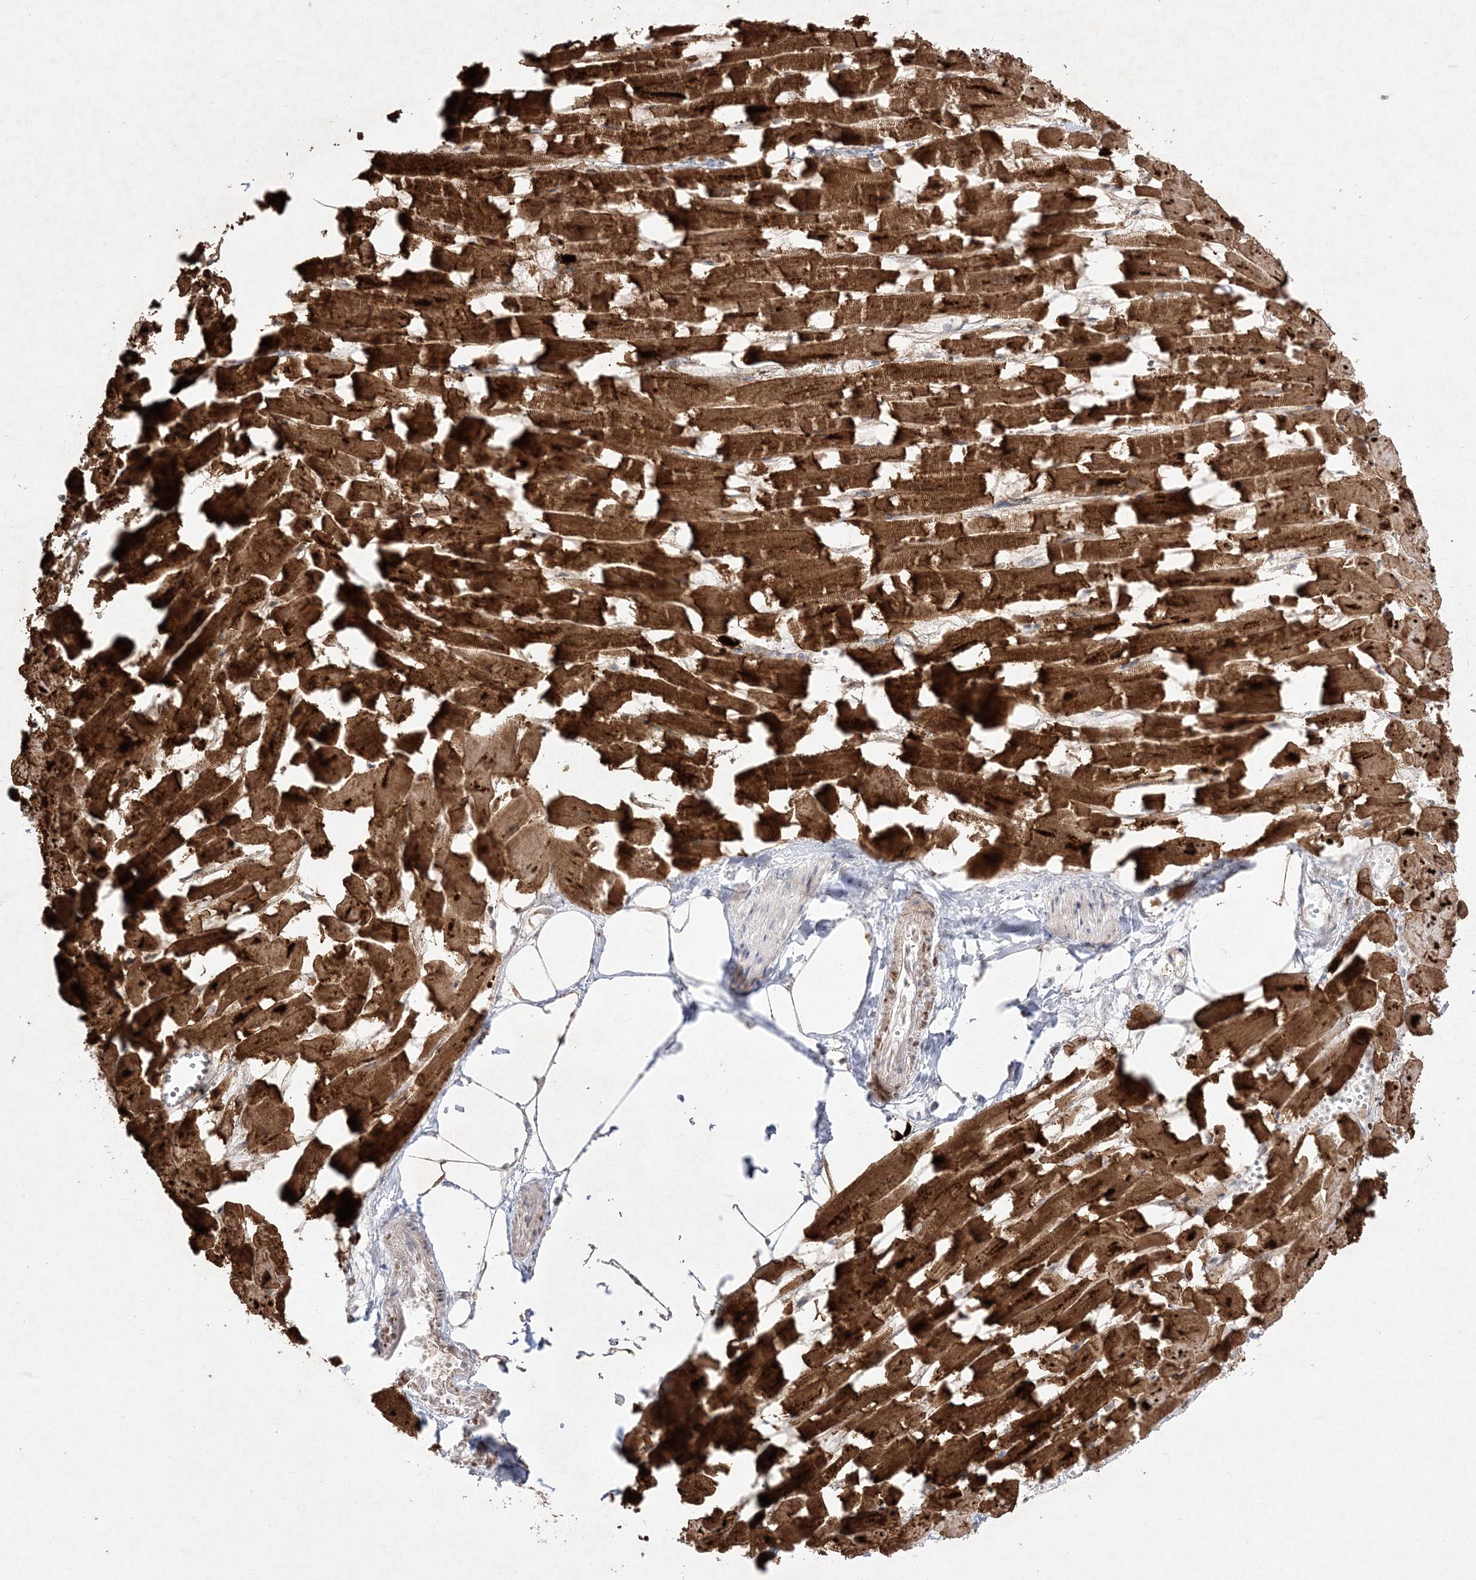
{"staining": {"intensity": "strong", "quantity": ">75%", "location": "cytoplasmic/membranous"}, "tissue": "heart muscle", "cell_type": "Cardiomyocytes", "image_type": "normal", "snomed": [{"axis": "morphology", "description": "Normal tissue, NOS"}, {"axis": "topography", "description": "Heart"}], "caption": "An image of heart muscle stained for a protein exhibits strong cytoplasmic/membranous brown staining in cardiomyocytes. Using DAB (3,3'-diaminobenzidine) (brown) and hematoxylin (blue) stains, captured at high magnification using brightfield microscopy.", "gene": "CLNK", "patient": {"sex": "female", "age": 64}}